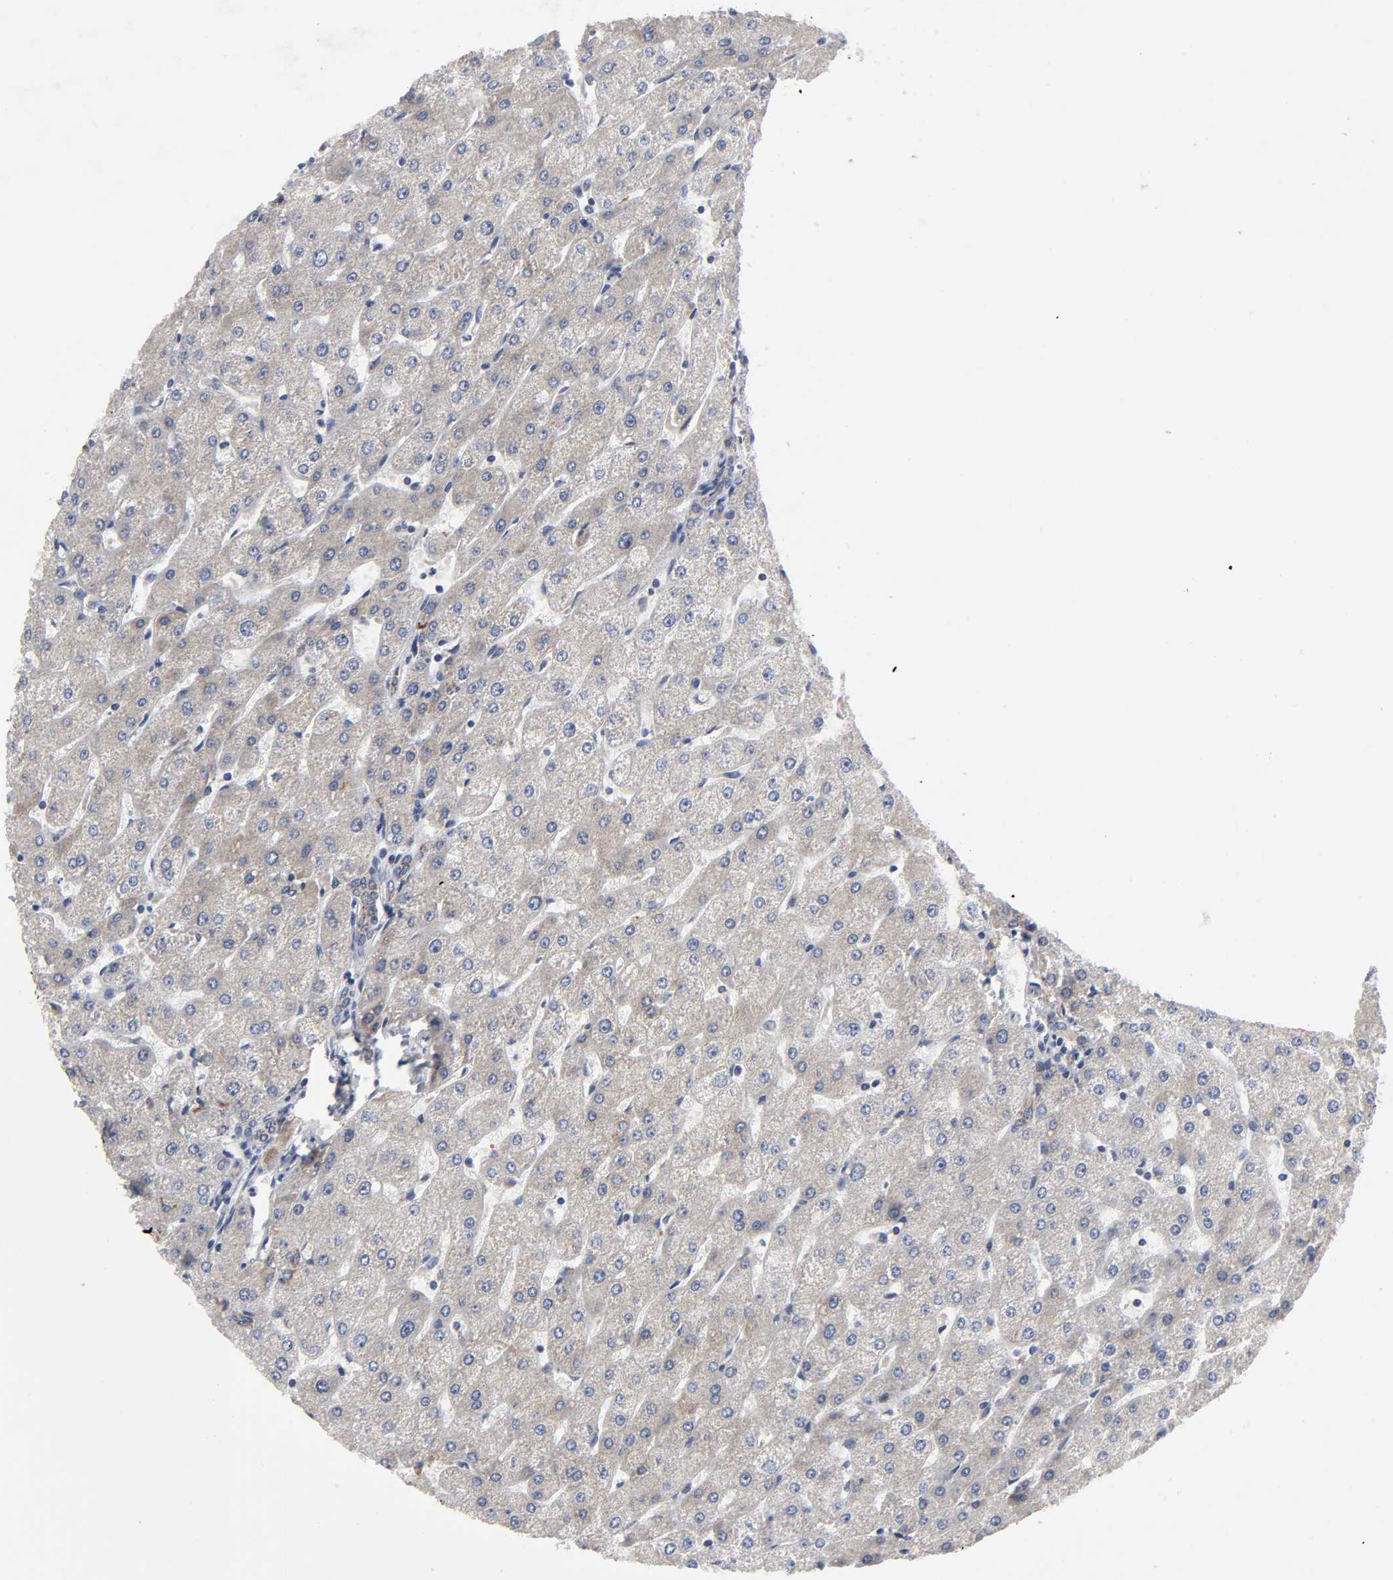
{"staining": {"intensity": "moderate", "quantity": ">75%", "location": "cytoplasmic/membranous"}, "tissue": "liver", "cell_type": "Cholangiocytes", "image_type": "normal", "snomed": [{"axis": "morphology", "description": "Normal tissue, NOS"}, {"axis": "topography", "description": "Liver"}], "caption": "Immunohistochemical staining of unremarkable liver reveals >75% levels of moderate cytoplasmic/membranous protein staining in approximately >75% of cholangiocytes.", "gene": "AUH", "patient": {"sex": "male", "age": 67}}